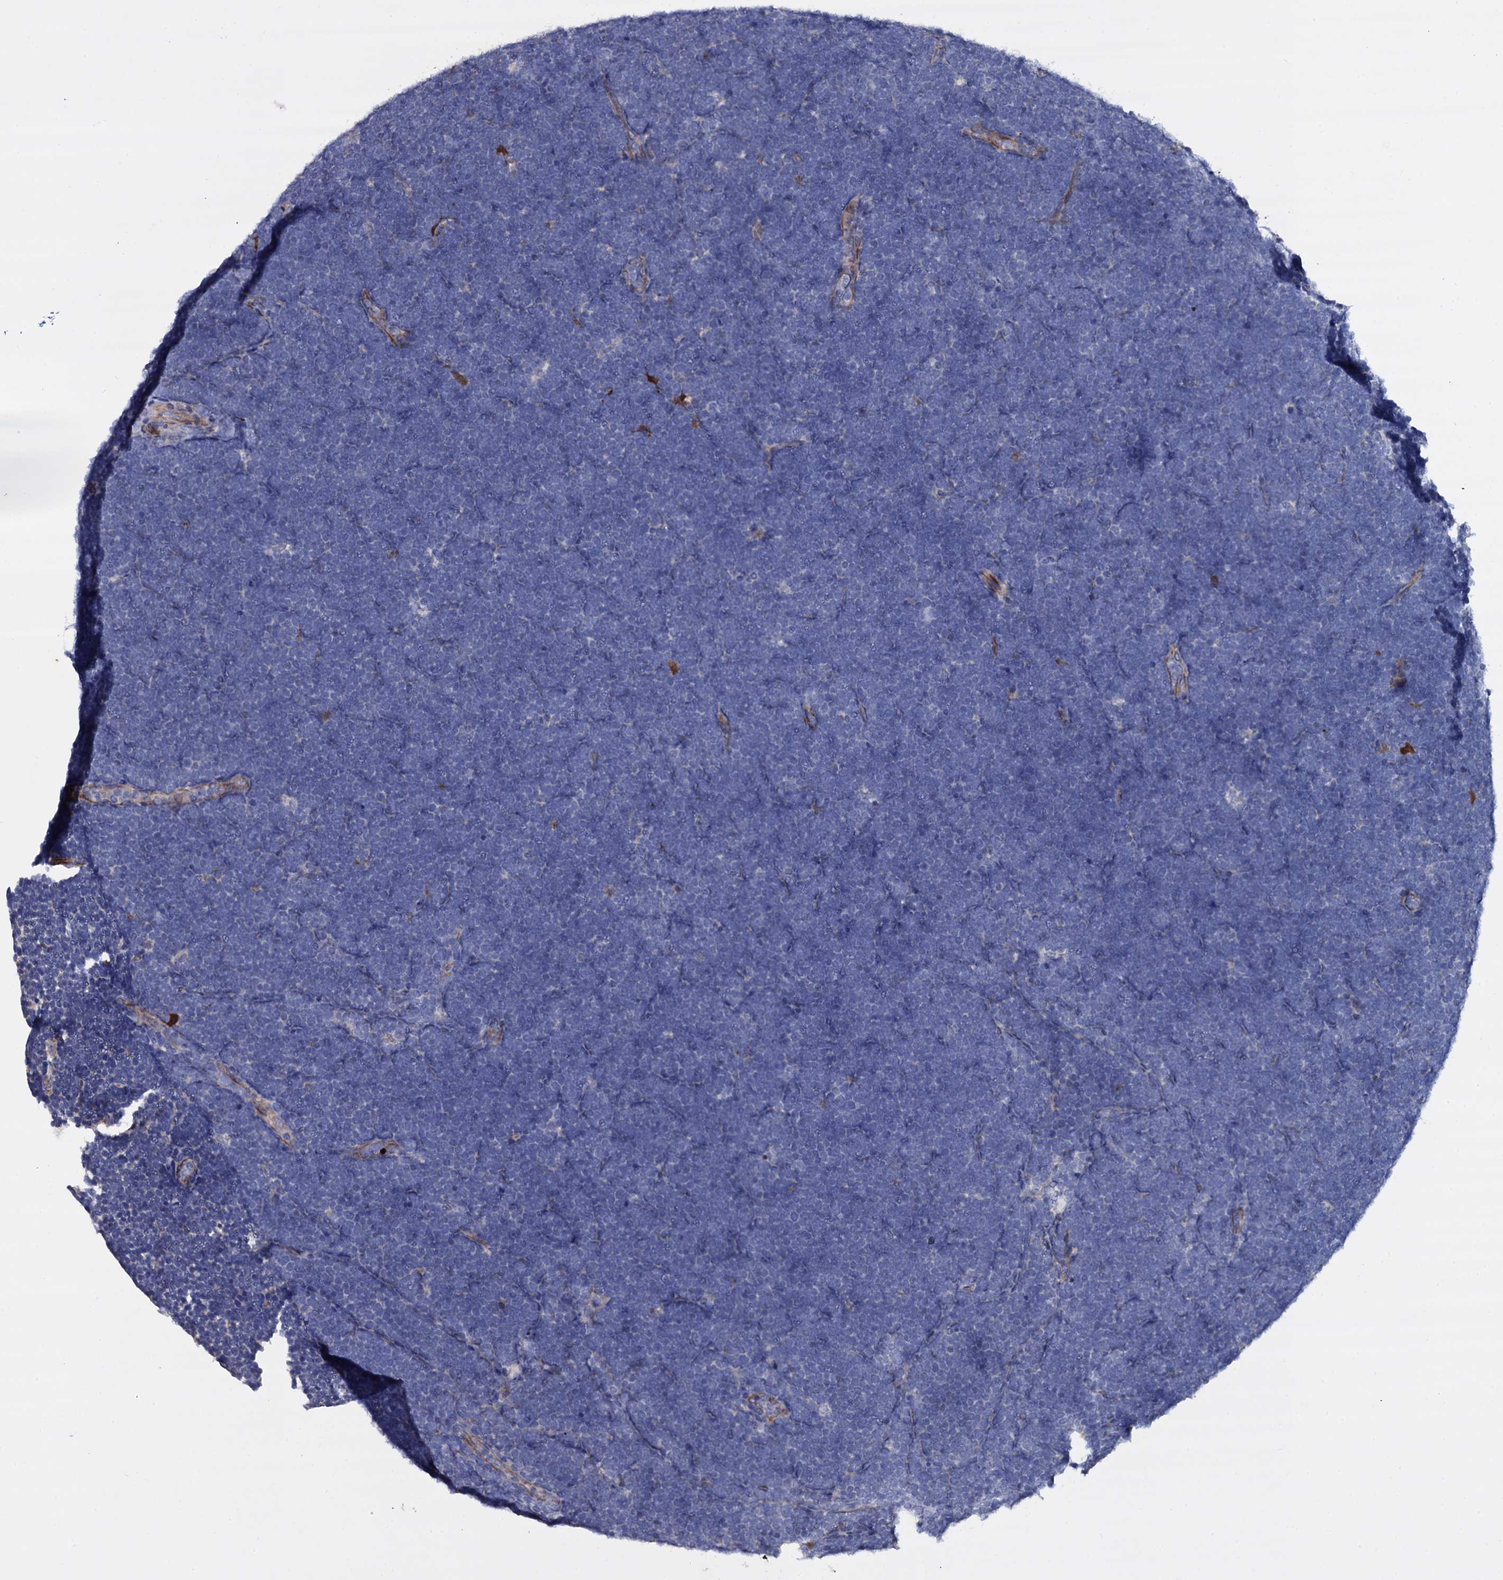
{"staining": {"intensity": "negative", "quantity": "none", "location": "none"}, "tissue": "lymphoma", "cell_type": "Tumor cells", "image_type": "cancer", "snomed": [{"axis": "morphology", "description": "Malignant lymphoma, non-Hodgkin's type, High grade"}, {"axis": "topography", "description": "Lymph node"}], "caption": "A high-resolution photomicrograph shows immunohistochemistry (IHC) staining of lymphoma, which displays no significant expression in tumor cells. (DAB (3,3'-diaminobenzidine) IHC, high magnification).", "gene": "BCL2L14", "patient": {"sex": "male", "age": 13}}